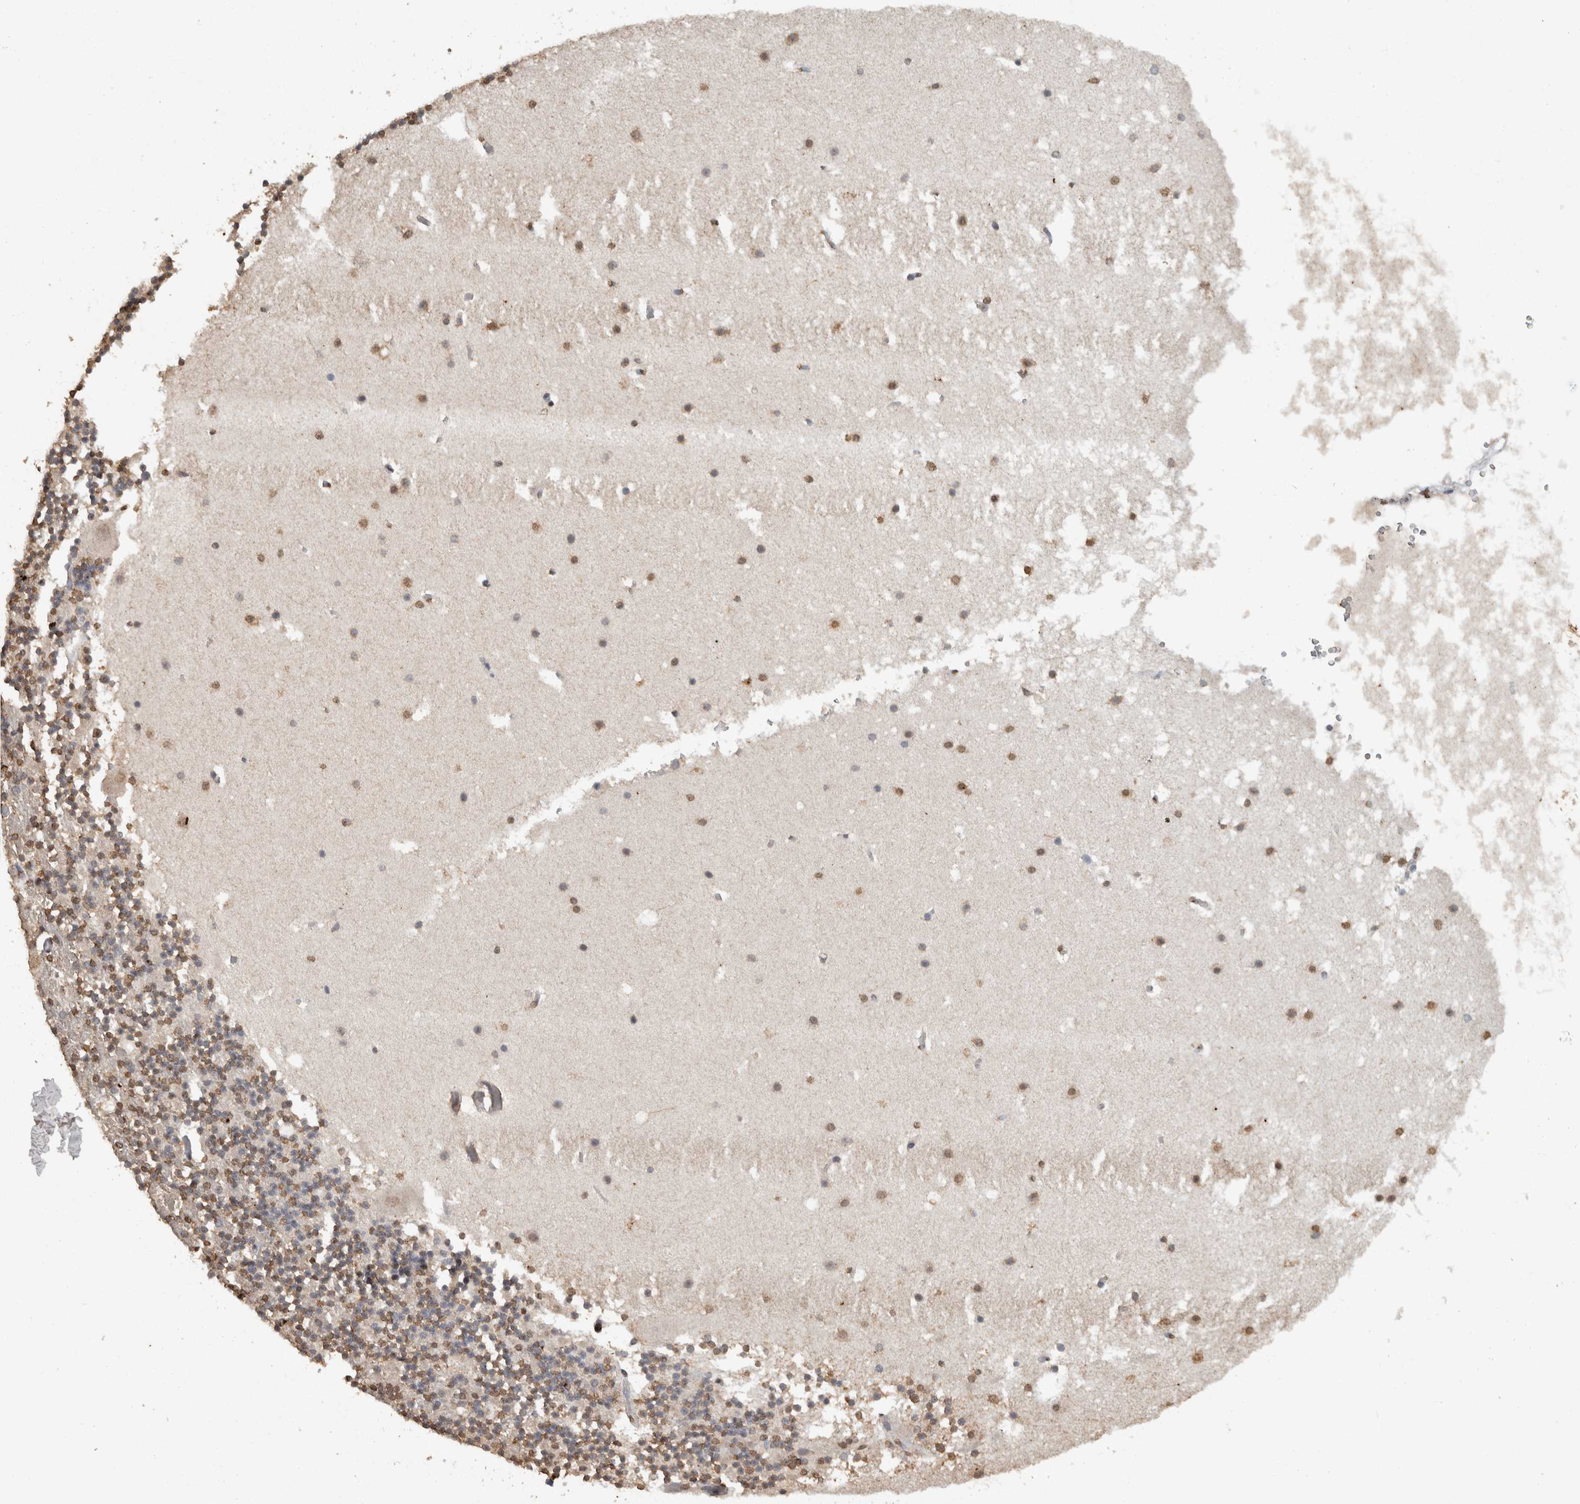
{"staining": {"intensity": "moderate", "quantity": "25%-75%", "location": "nuclear"}, "tissue": "cerebellum", "cell_type": "Cells in granular layer", "image_type": "normal", "snomed": [{"axis": "morphology", "description": "Normal tissue, NOS"}, {"axis": "topography", "description": "Cerebellum"}], "caption": "Human cerebellum stained for a protein (brown) shows moderate nuclear positive staining in approximately 25%-75% of cells in granular layer.", "gene": "HAND2", "patient": {"sex": "male", "age": 57}}